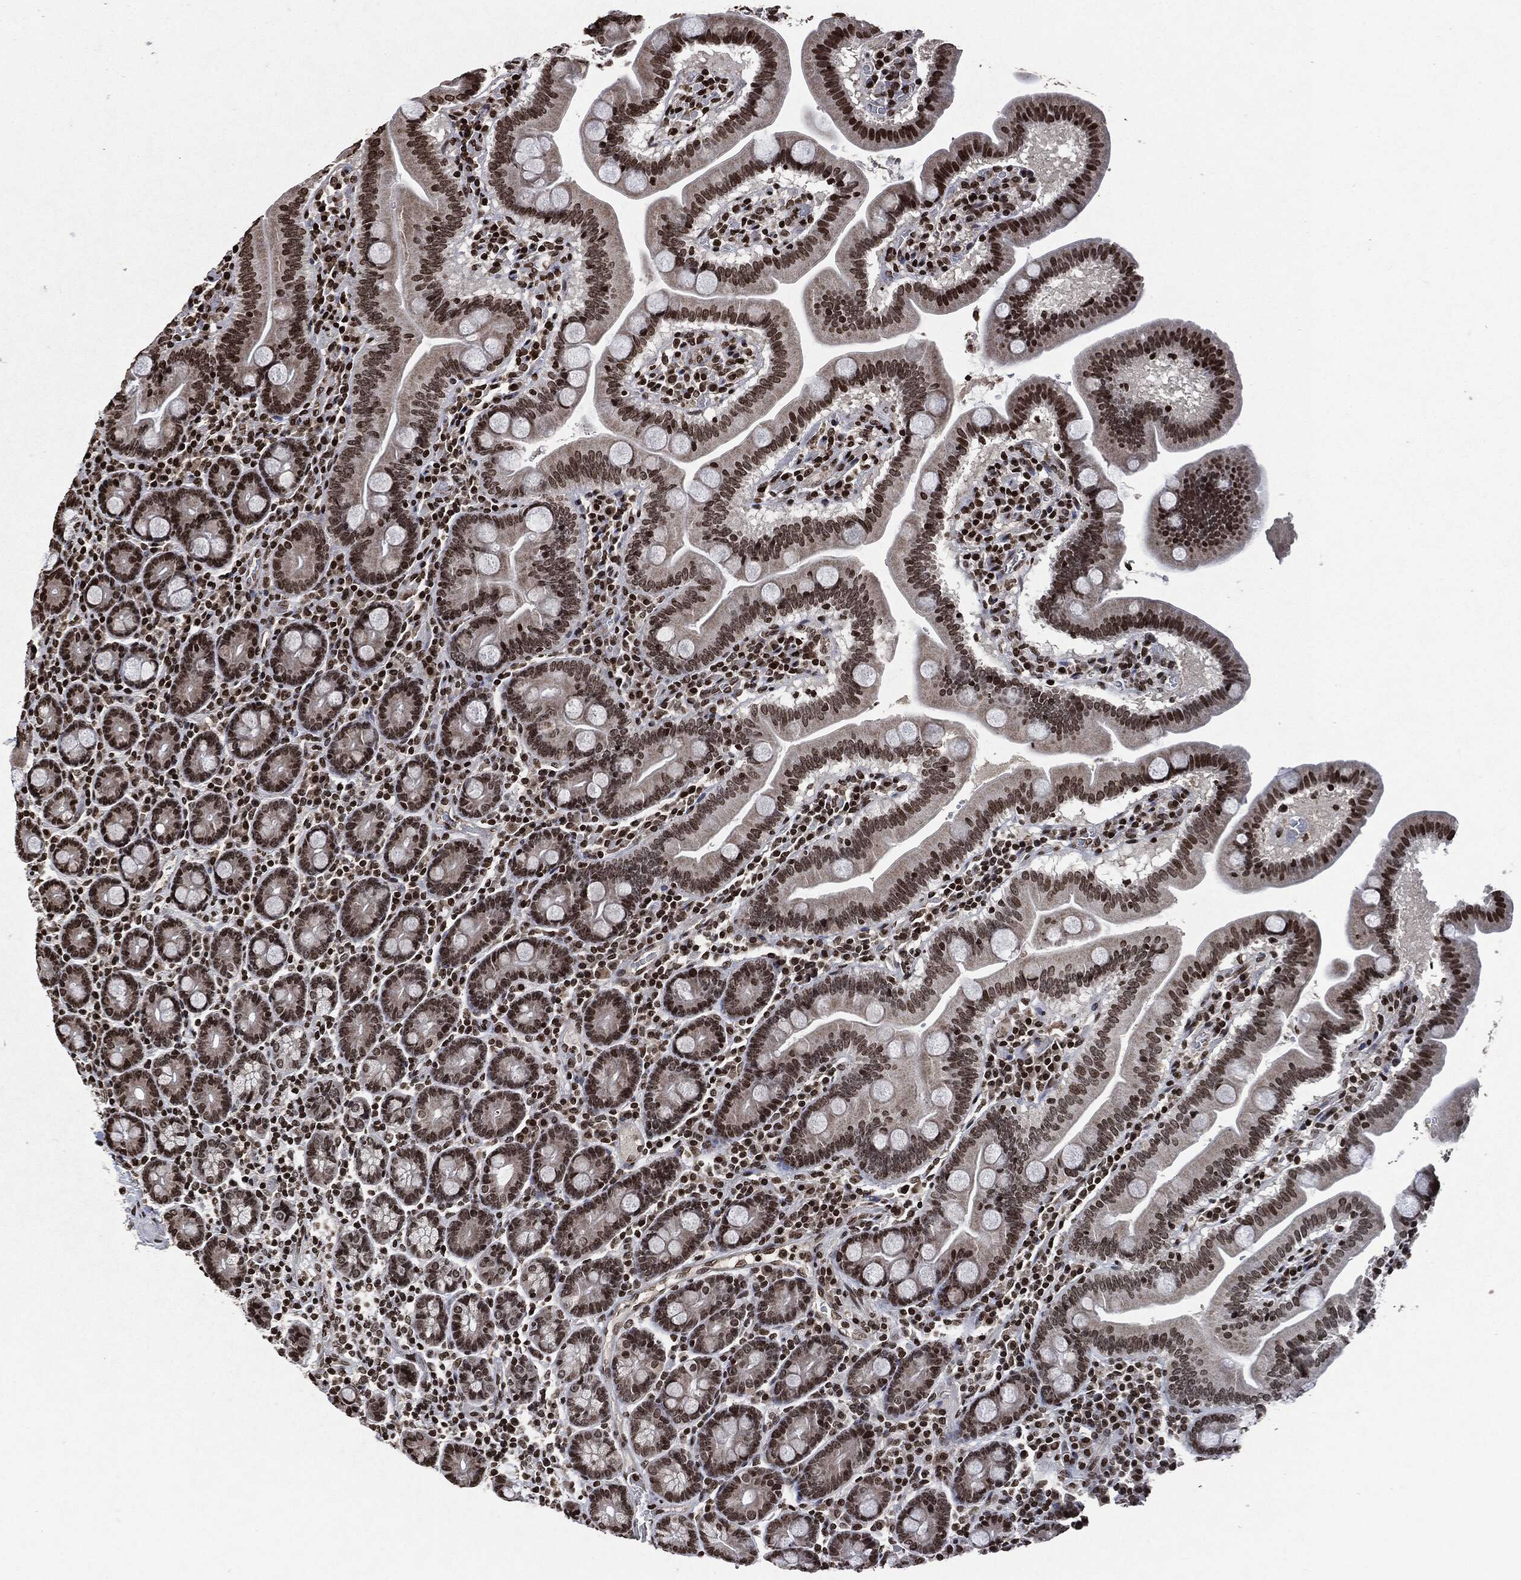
{"staining": {"intensity": "moderate", "quantity": ">75%", "location": "nuclear"}, "tissue": "duodenum", "cell_type": "Glandular cells", "image_type": "normal", "snomed": [{"axis": "morphology", "description": "Normal tissue, NOS"}, {"axis": "topography", "description": "Duodenum"}], "caption": "This photomicrograph reveals normal duodenum stained with immunohistochemistry (IHC) to label a protein in brown. The nuclear of glandular cells show moderate positivity for the protein. Nuclei are counter-stained blue.", "gene": "JUN", "patient": {"sex": "male", "age": 59}}